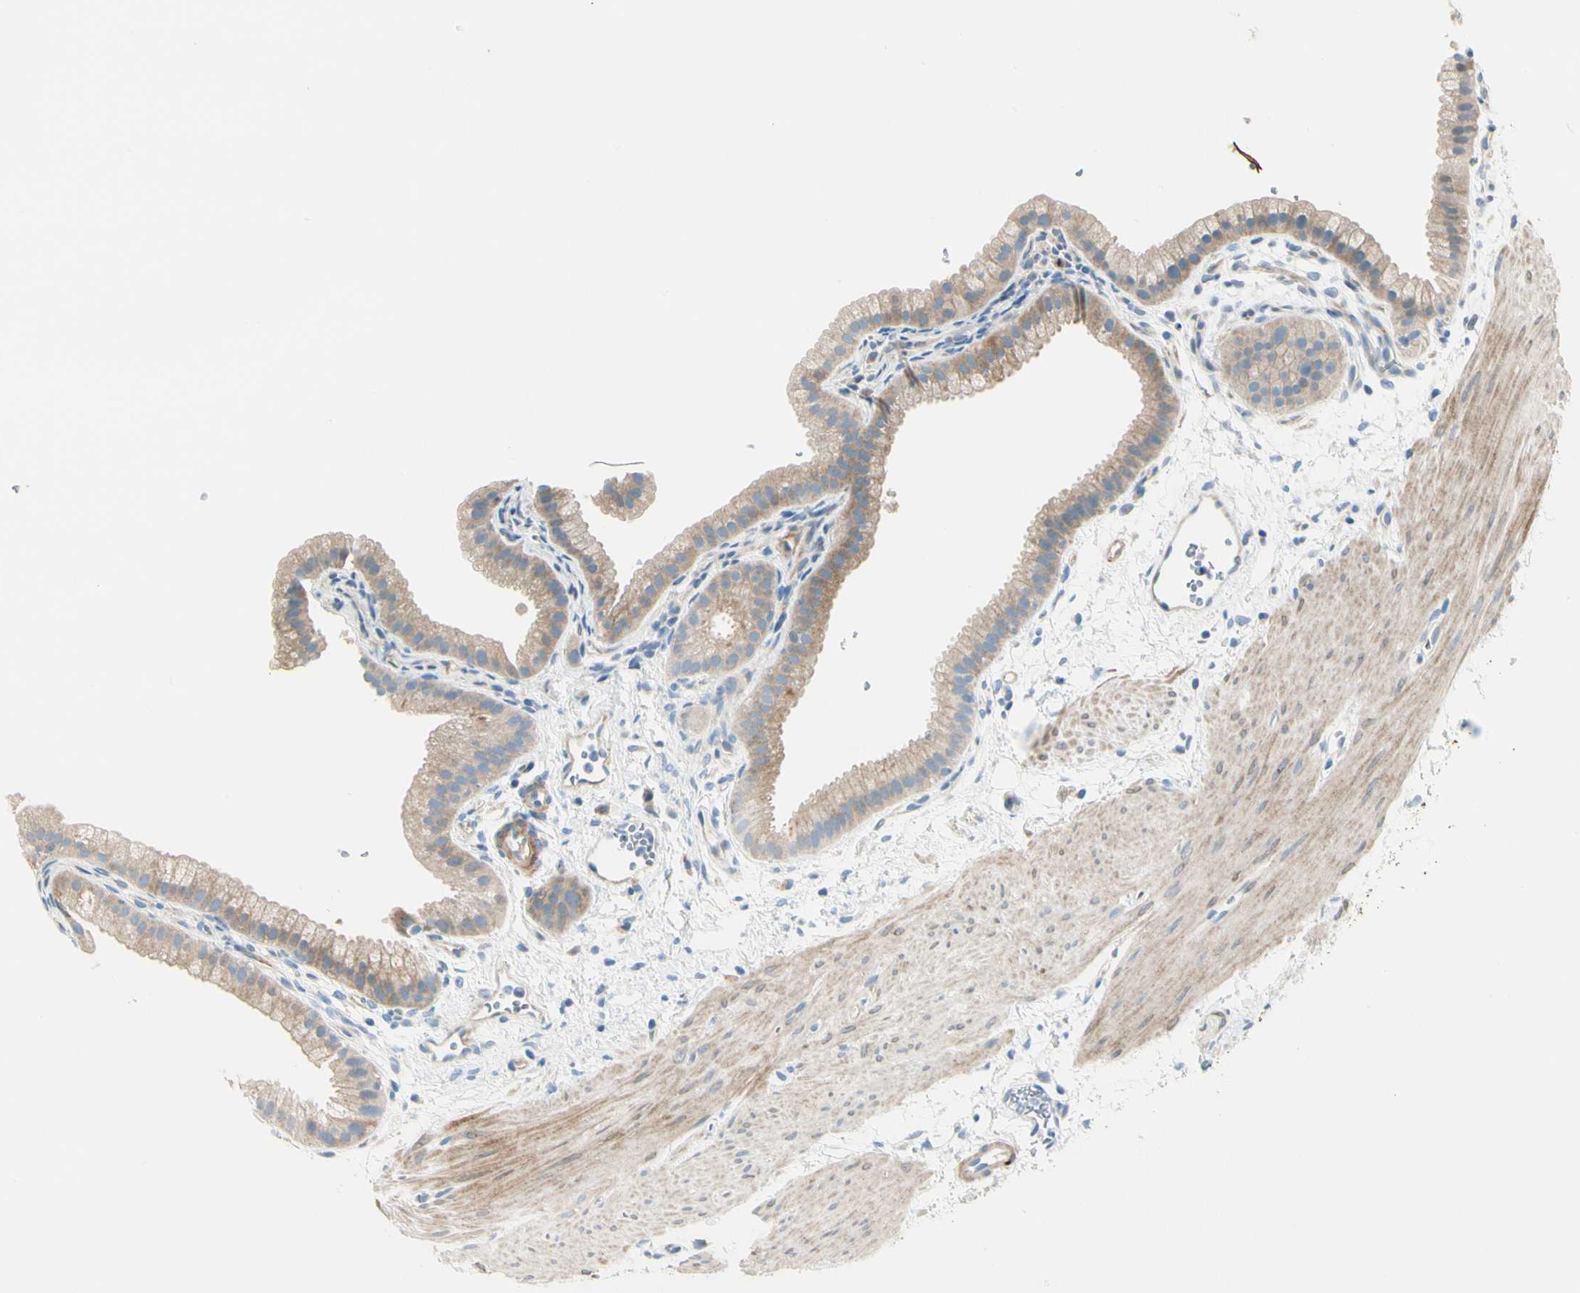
{"staining": {"intensity": "weak", "quantity": "25%-75%", "location": "cytoplasmic/membranous"}, "tissue": "gallbladder", "cell_type": "Glandular cells", "image_type": "normal", "snomed": [{"axis": "morphology", "description": "Normal tissue, NOS"}, {"axis": "topography", "description": "Gallbladder"}], "caption": "The photomicrograph exhibits a brown stain indicating the presence of a protein in the cytoplasmic/membranous of glandular cells in gallbladder.", "gene": "ADGRA3", "patient": {"sex": "female", "age": 64}}